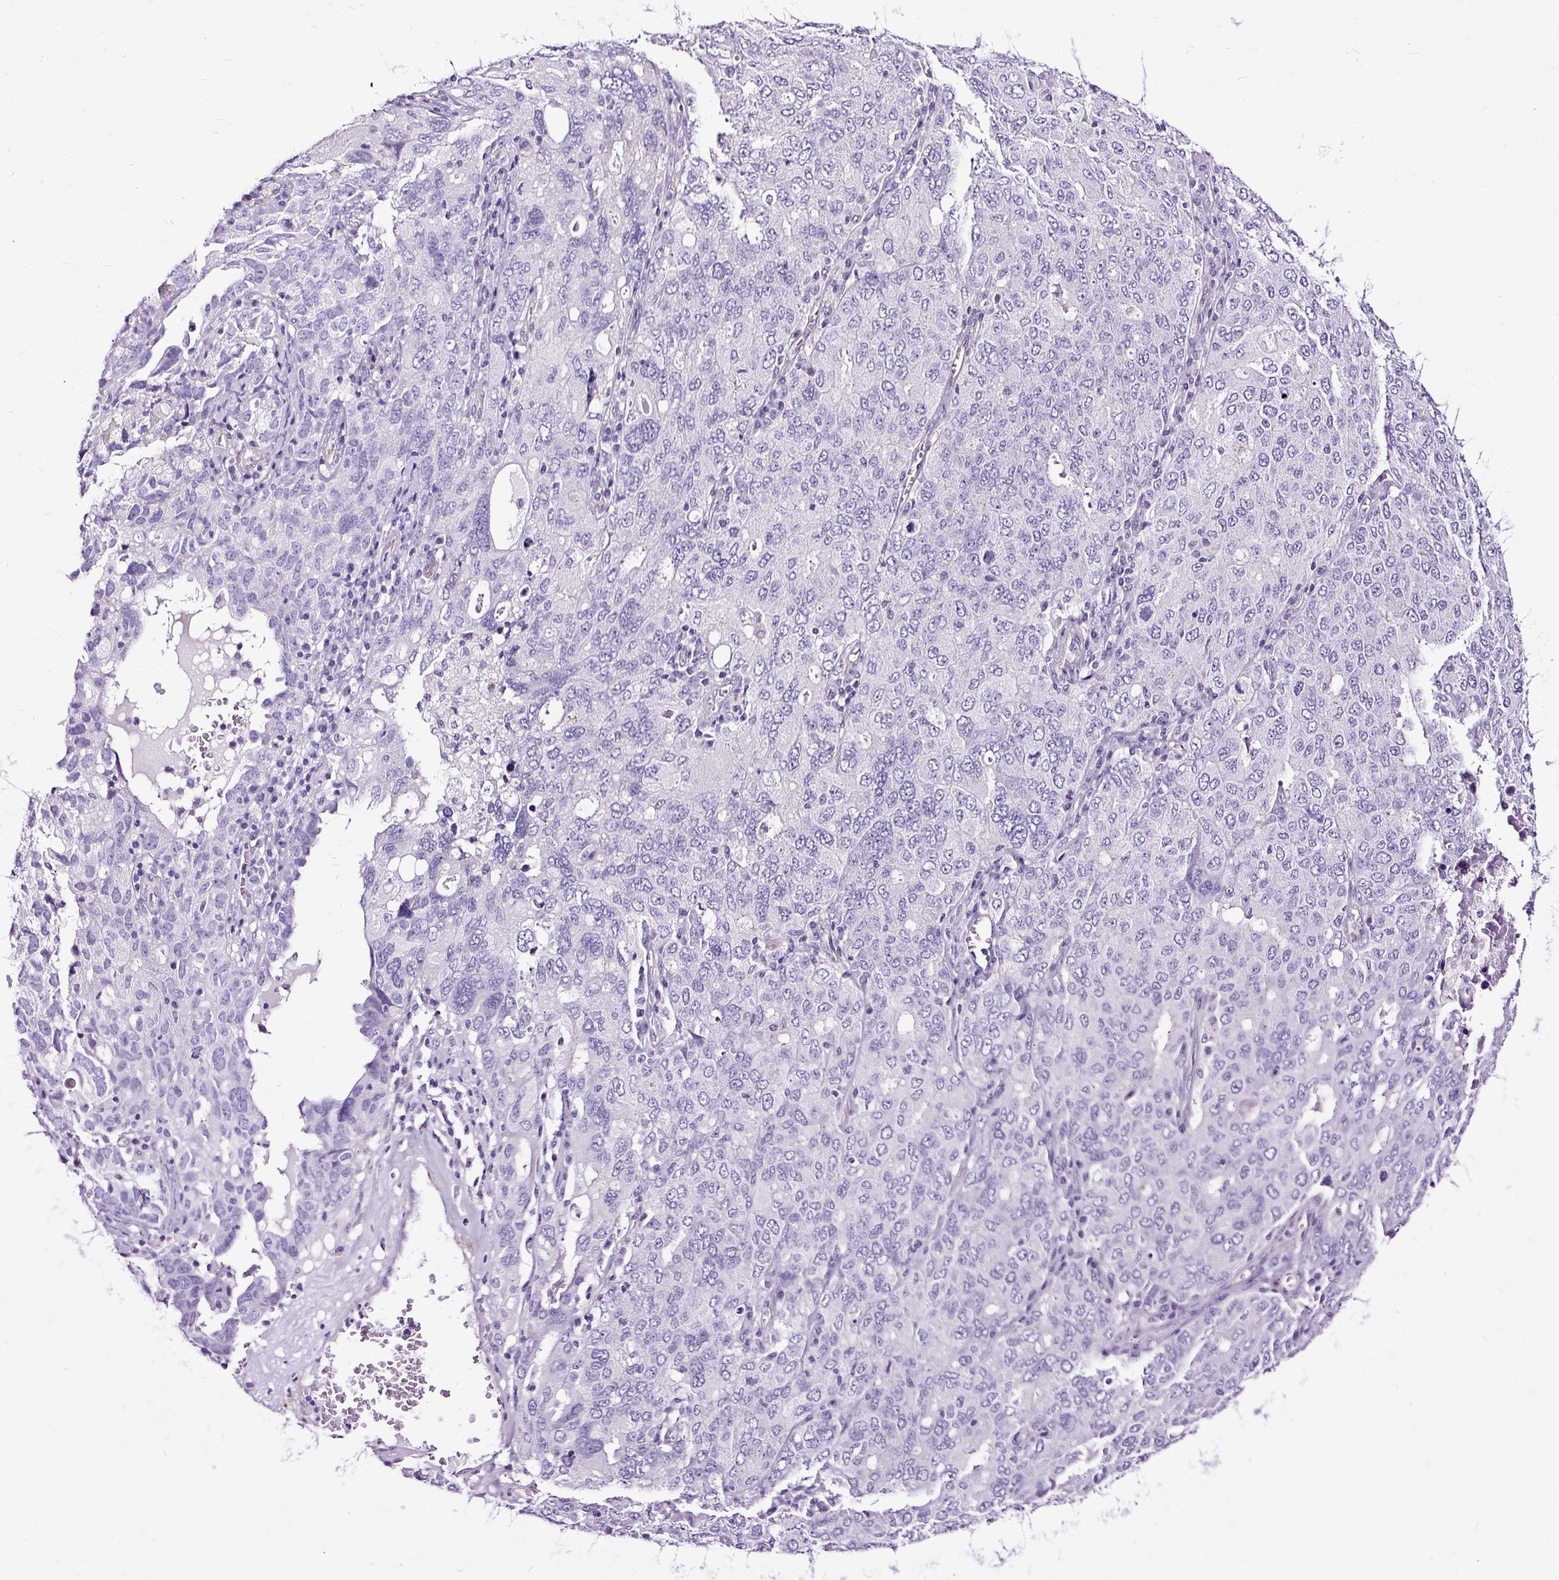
{"staining": {"intensity": "negative", "quantity": "none", "location": "none"}, "tissue": "ovarian cancer", "cell_type": "Tumor cells", "image_type": "cancer", "snomed": [{"axis": "morphology", "description": "Carcinoma, endometroid"}, {"axis": "topography", "description": "Ovary"}], "caption": "Tumor cells show no significant staining in endometroid carcinoma (ovarian).", "gene": "SLC7A8", "patient": {"sex": "female", "age": 62}}